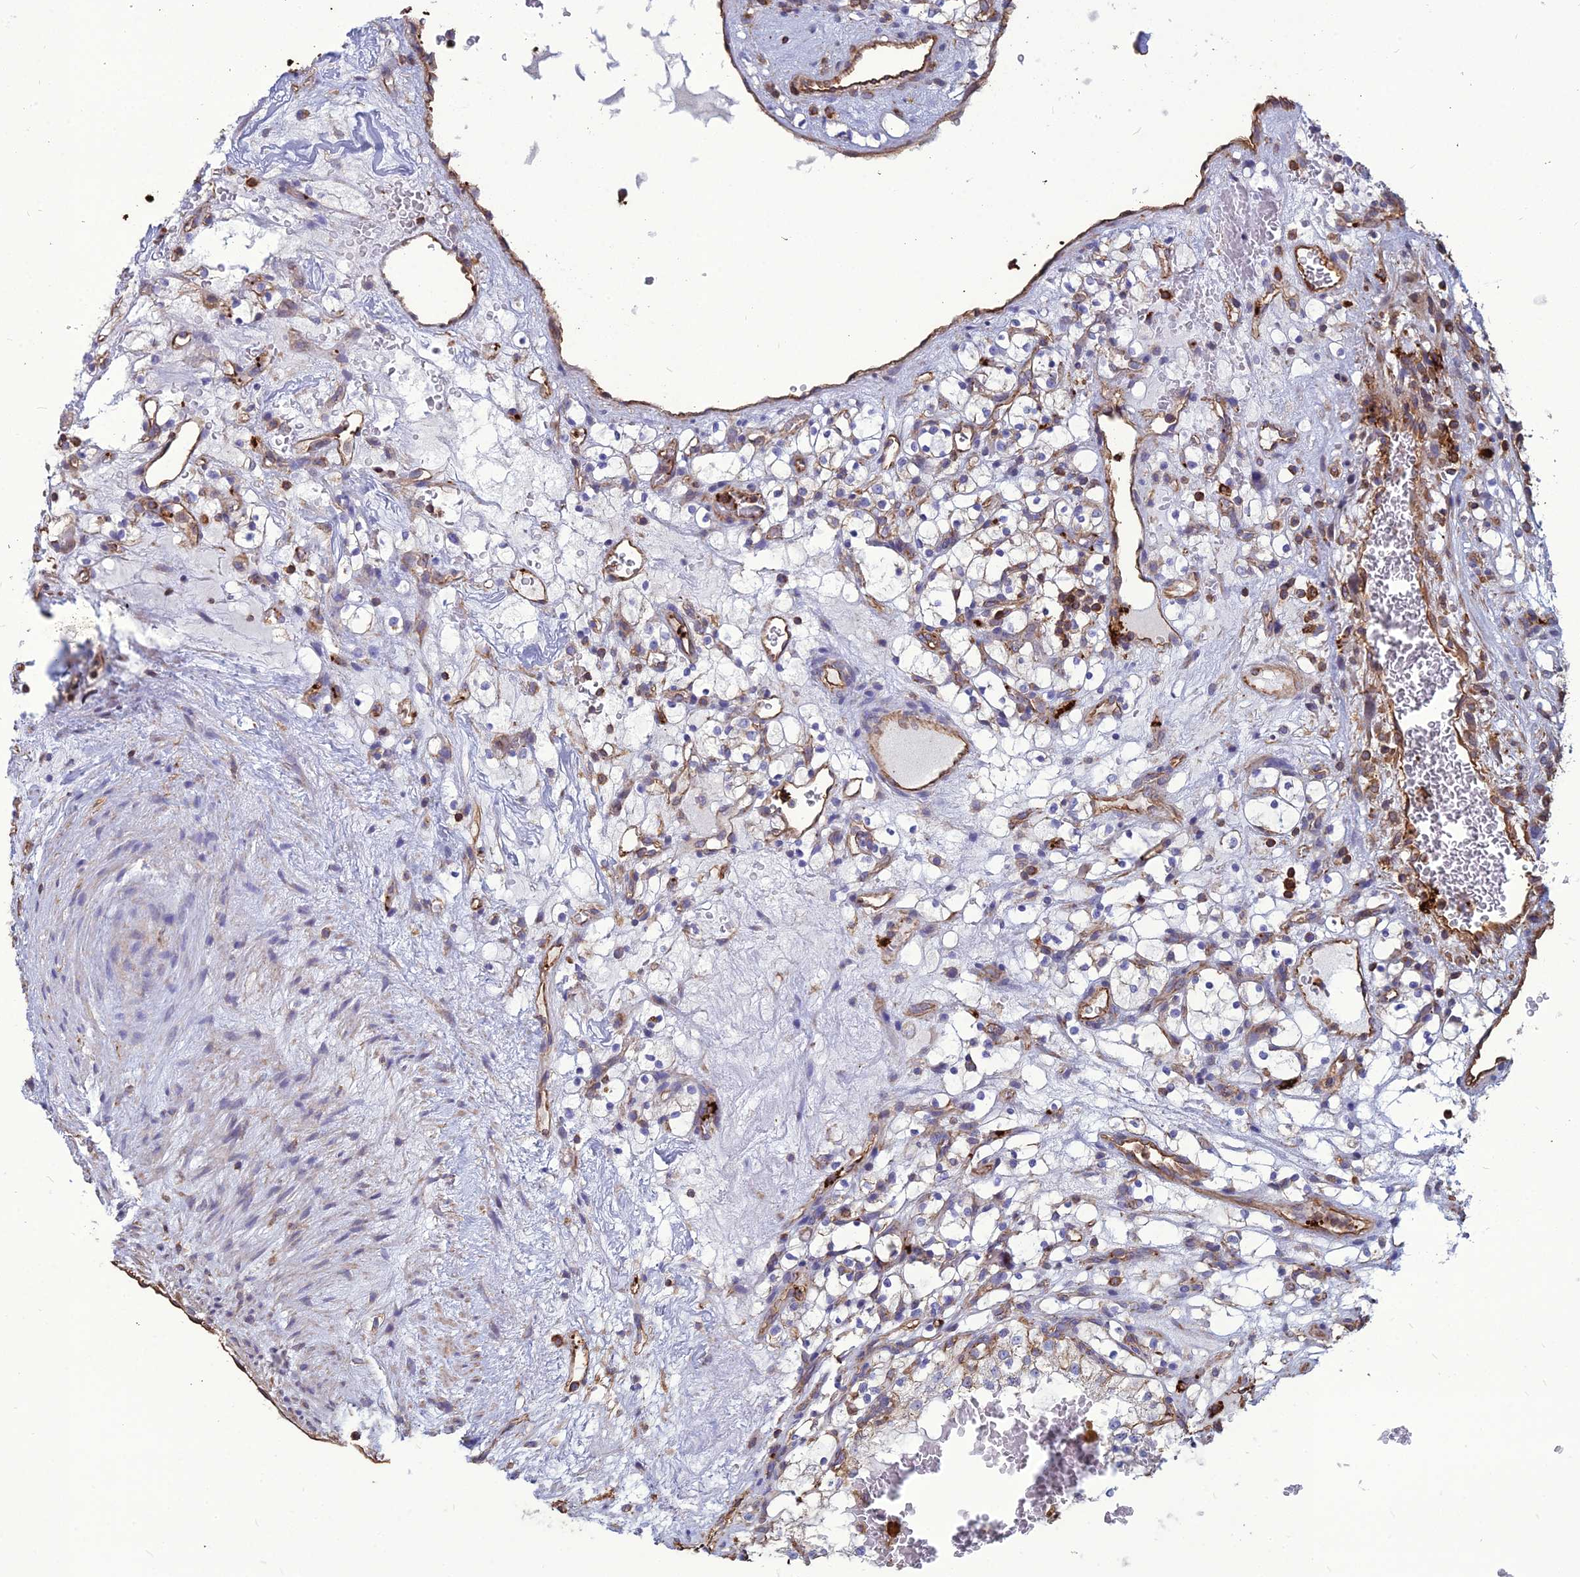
{"staining": {"intensity": "negative", "quantity": "none", "location": "none"}, "tissue": "renal cancer", "cell_type": "Tumor cells", "image_type": "cancer", "snomed": [{"axis": "morphology", "description": "Adenocarcinoma, NOS"}, {"axis": "topography", "description": "Kidney"}], "caption": "Immunohistochemistry histopathology image of neoplastic tissue: renal cancer (adenocarcinoma) stained with DAB shows no significant protein expression in tumor cells.", "gene": "PSMD11", "patient": {"sex": "female", "age": 69}}